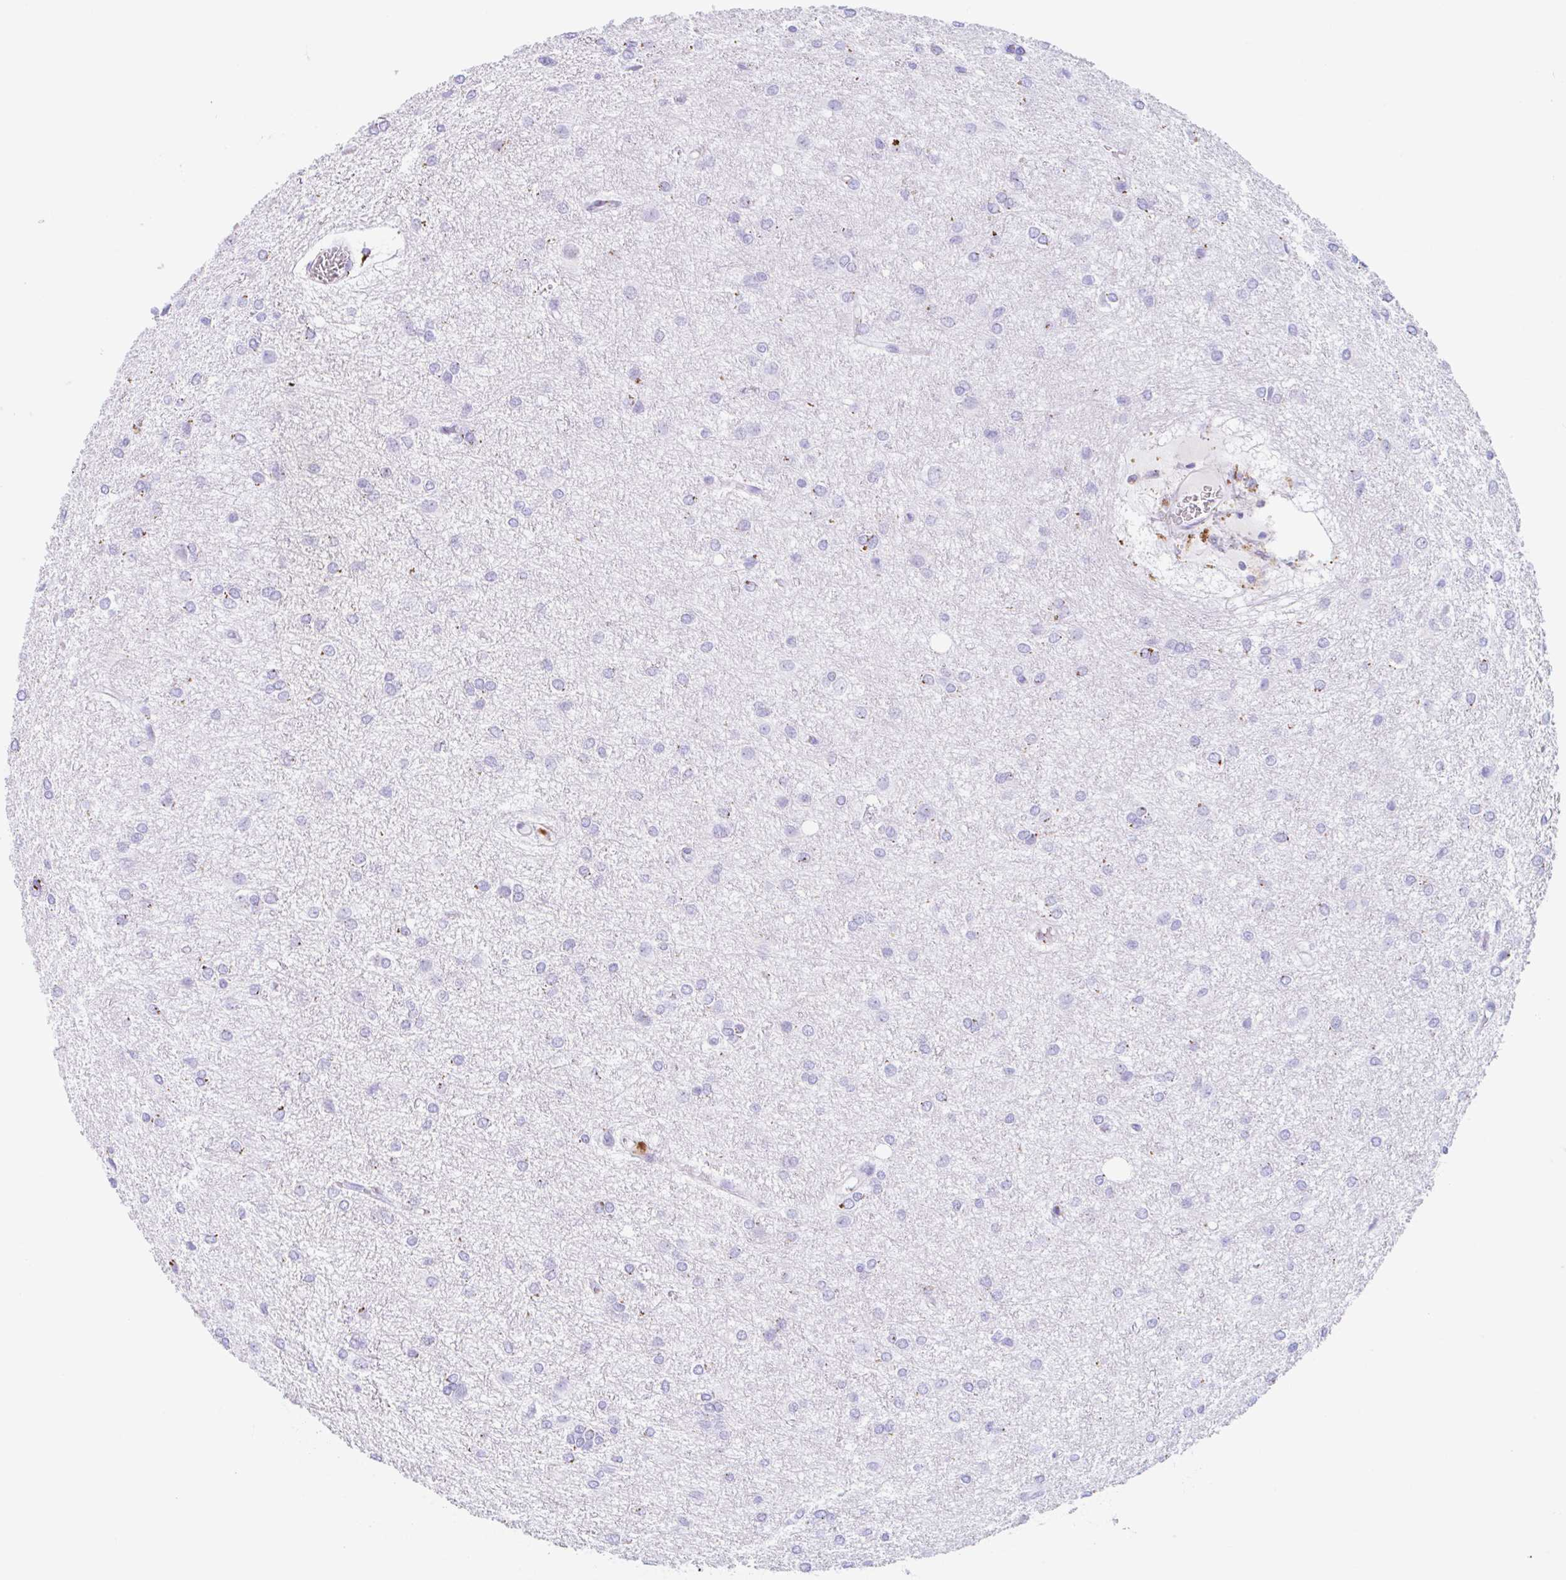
{"staining": {"intensity": "moderate", "quantity": "<25%", "location": "cytoplasmic/membranous"}, "tissue": "glioma", "cell_type": "Tumor cells", "image_type": "cancer", "snomed": [{"axis": "morphology", "description": "Glioma, malignant, High grade"}, {"axis": "topography", "description": "Brain"}], "caption": "This is an image of IHC staining of malignant glioma (high-grade), which shows moderate staining in the cytoplasmic/membranous of tumor cells.", "gene": "ANKRD9", "patient": {"sex": "female", "age": 50}}